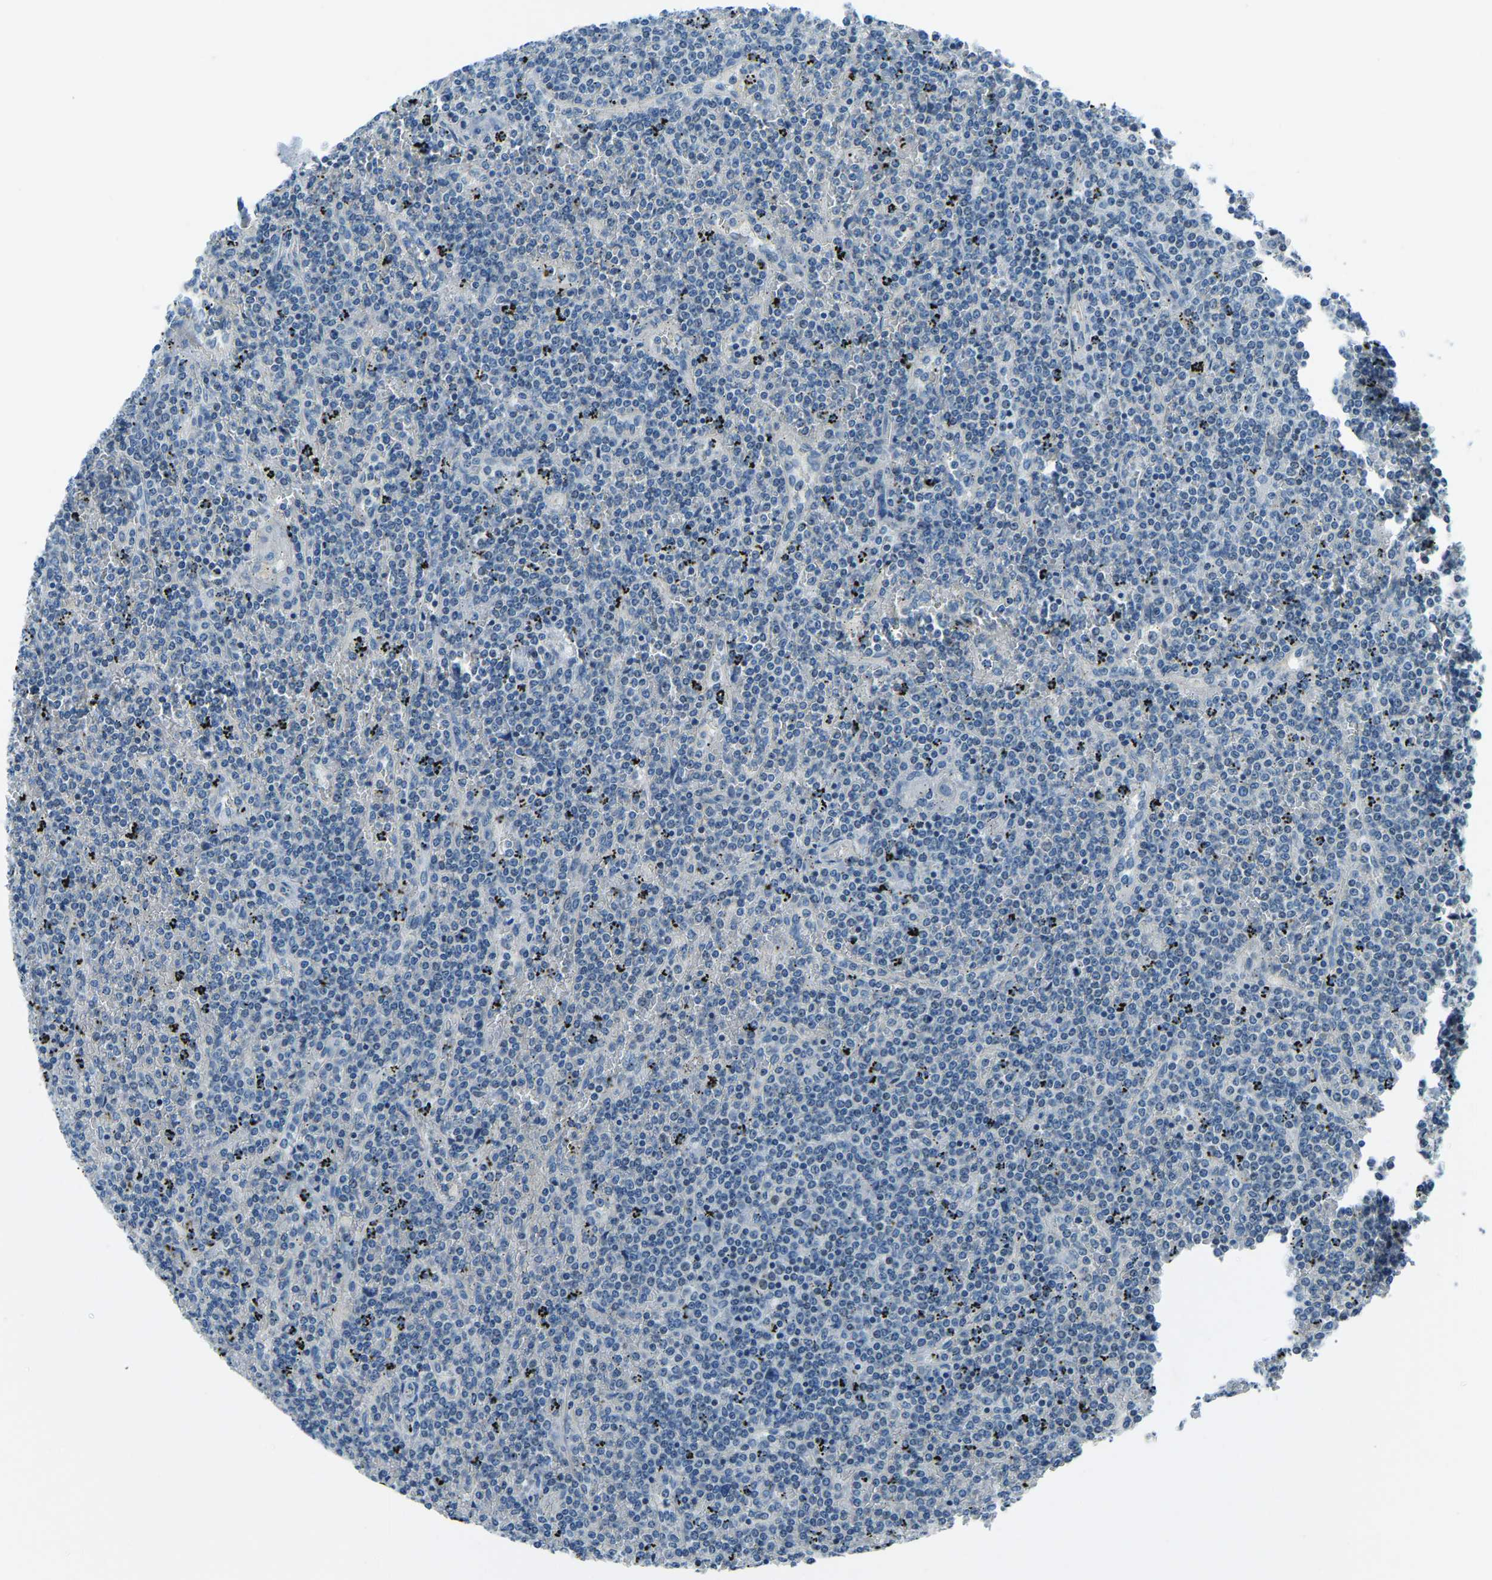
{"staining": {"intensity": "negative", "quantity": "none", "location": "none"}, "tissue": "lymphoma", "cell_type": "Tumor cells", "image_type": "cancer", "snomed": [{"axis": "morphology", "description": "Malignant lymphoma, non-Hodgkin's type, Low grade"}, {"axis": "topography", "description": "Spleen"}], "caption": "Tumor cells show no significant expression in malignant lymphoma, non-Hodgkin's type (low-grade).", "gene": "RRP1", "patient": {"sex": "female", "age": 19}}